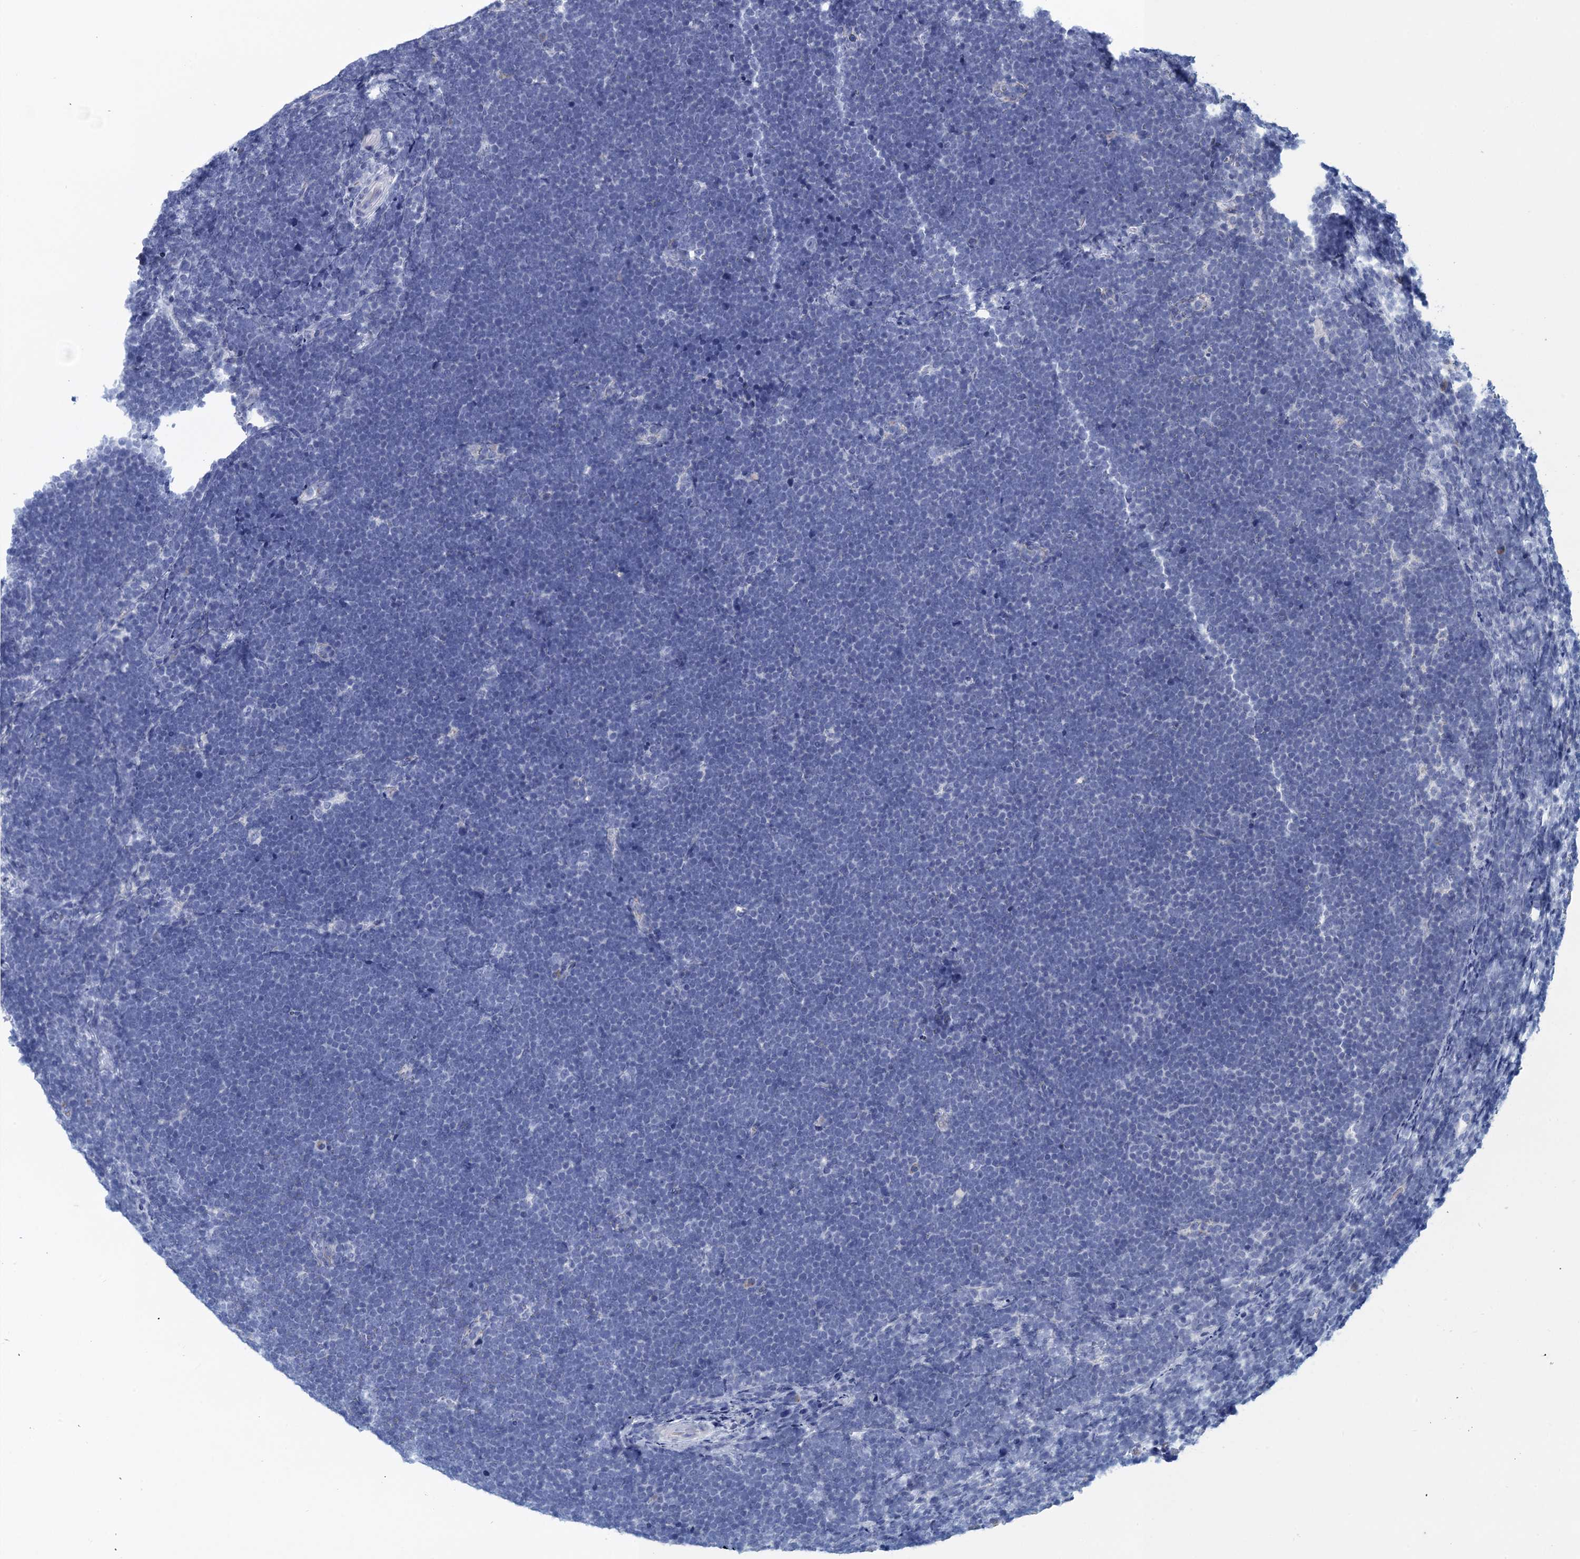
{"staining": {"intensity": "negative", "quantity": "none", "location": "none"}, "tissue": "lymphoma", "cell_type": "Tumor cells", "image_type": "cancer", "snomed": [{"axis": "morphology", "description": "Malignant lymphoma, non-Hodgkin's type, High grade"}, {"axis": "topography", "description": "Lymph node"}], "caption": "Immunohistochemical staining of lymphoma demonstrates no significant expression in tumor cells. Brightfield microscopy of immunohistochemistry stained with DAB (brown) and hematoxylin (blue), captured at high magnification.", "gene": "SCEL", "patient": {"sex": "male", "age": 13}}